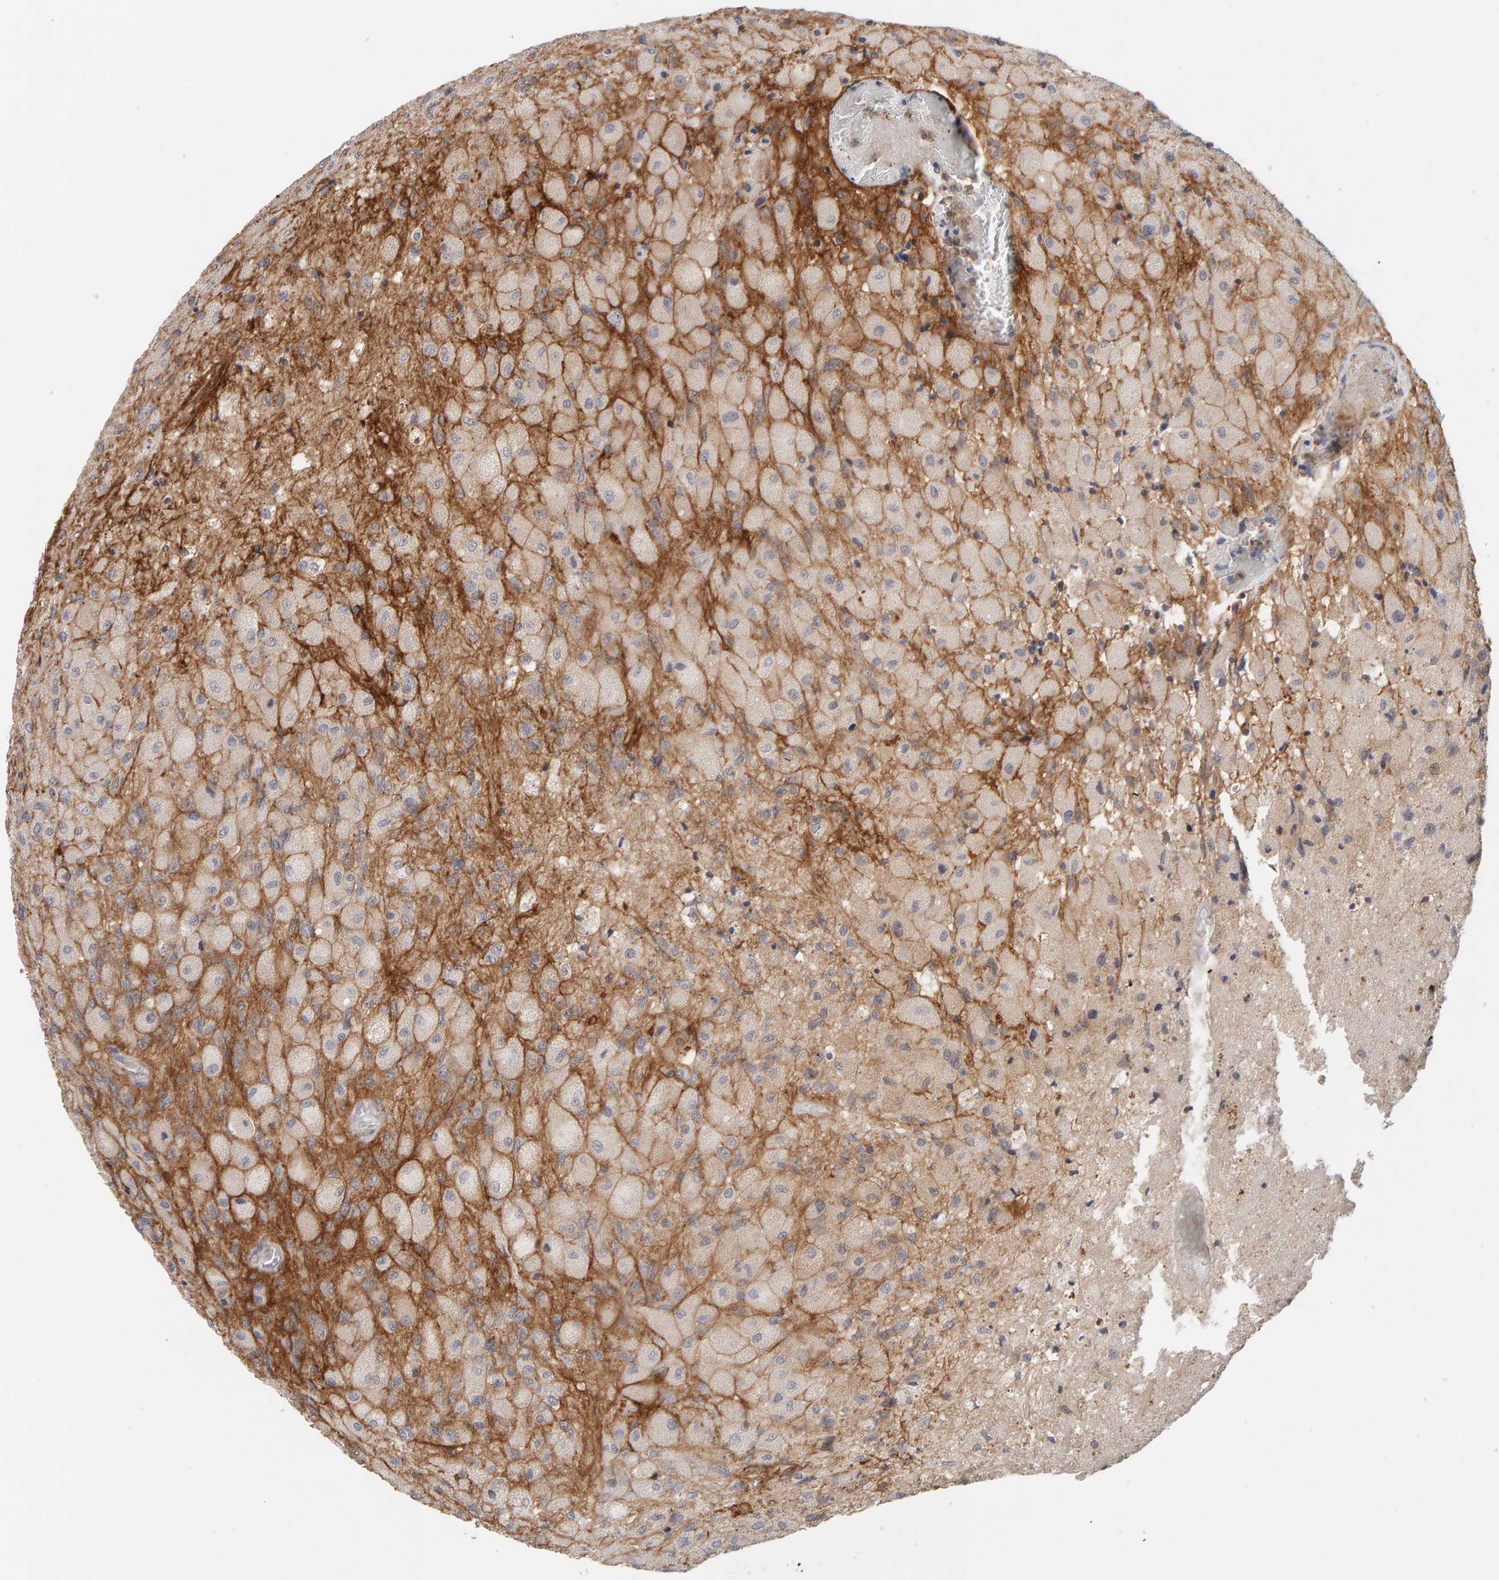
{"staining": {"intensity": "negative", "quantity": "none", "location": "none"}, "tissue": "glioma", "cell_type": "Tumor cells", "image_type": "cancer", "snomed": [{"axis": "morphology", "description": "Normal tissue, NOS"}, {"axis": "morphology", "description": "Glioma, malignant, High grade"}, {"axis": "topography", "description": "Cerebral cortex"}], "caption": "DAB immunohistochemical staining of human glioma displays no significant positivity in tumor cells. Nuclei are stained in blue.", "gene": "NUDCD1", "patient": {"sex": "male", "age": 77}}